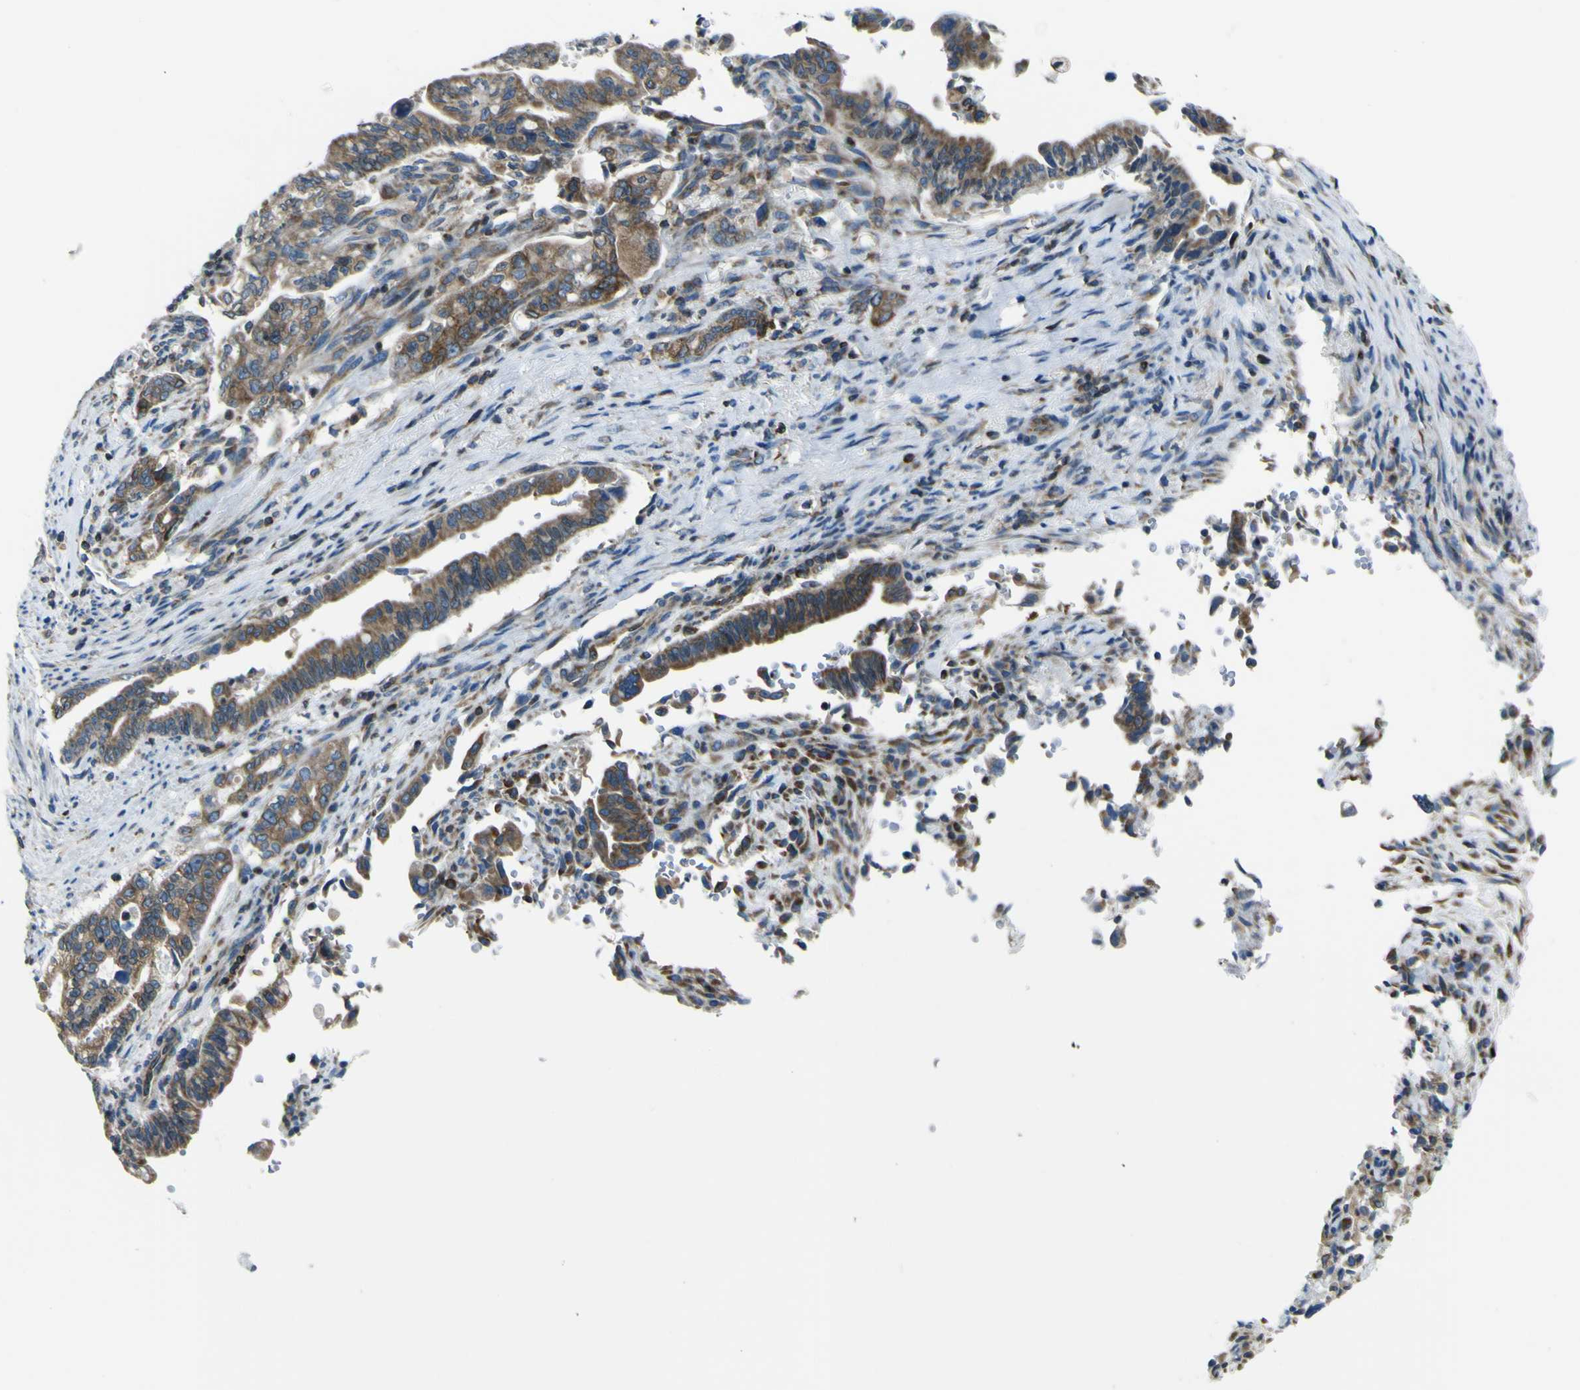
{"staining": {"intensity": "strong", "quantity": ">75%", "location": "cytoplasmic/membranous"}, "tissue": "pancreatic cancer", "cell_type": "Tumor cells", "image_type": "cancer", "snomed": [{"axis": "morphology", "description": "Adenocarcinoma, NOS"}, {"axis": "topography", "description": "Pancreas"}], "caption": "Protein expression analysis of adenocarcinoma (pancreatic) demonstrates strong cytoplasmic/membranous expression in about >75% of tumor cells. The protein is stained brown, and the nuclei are stained in blue (DAB IHC with brightfield microscopy, high magnification).", "gene": "STIM1", "patient": {"sex": "male", "age": 70}}